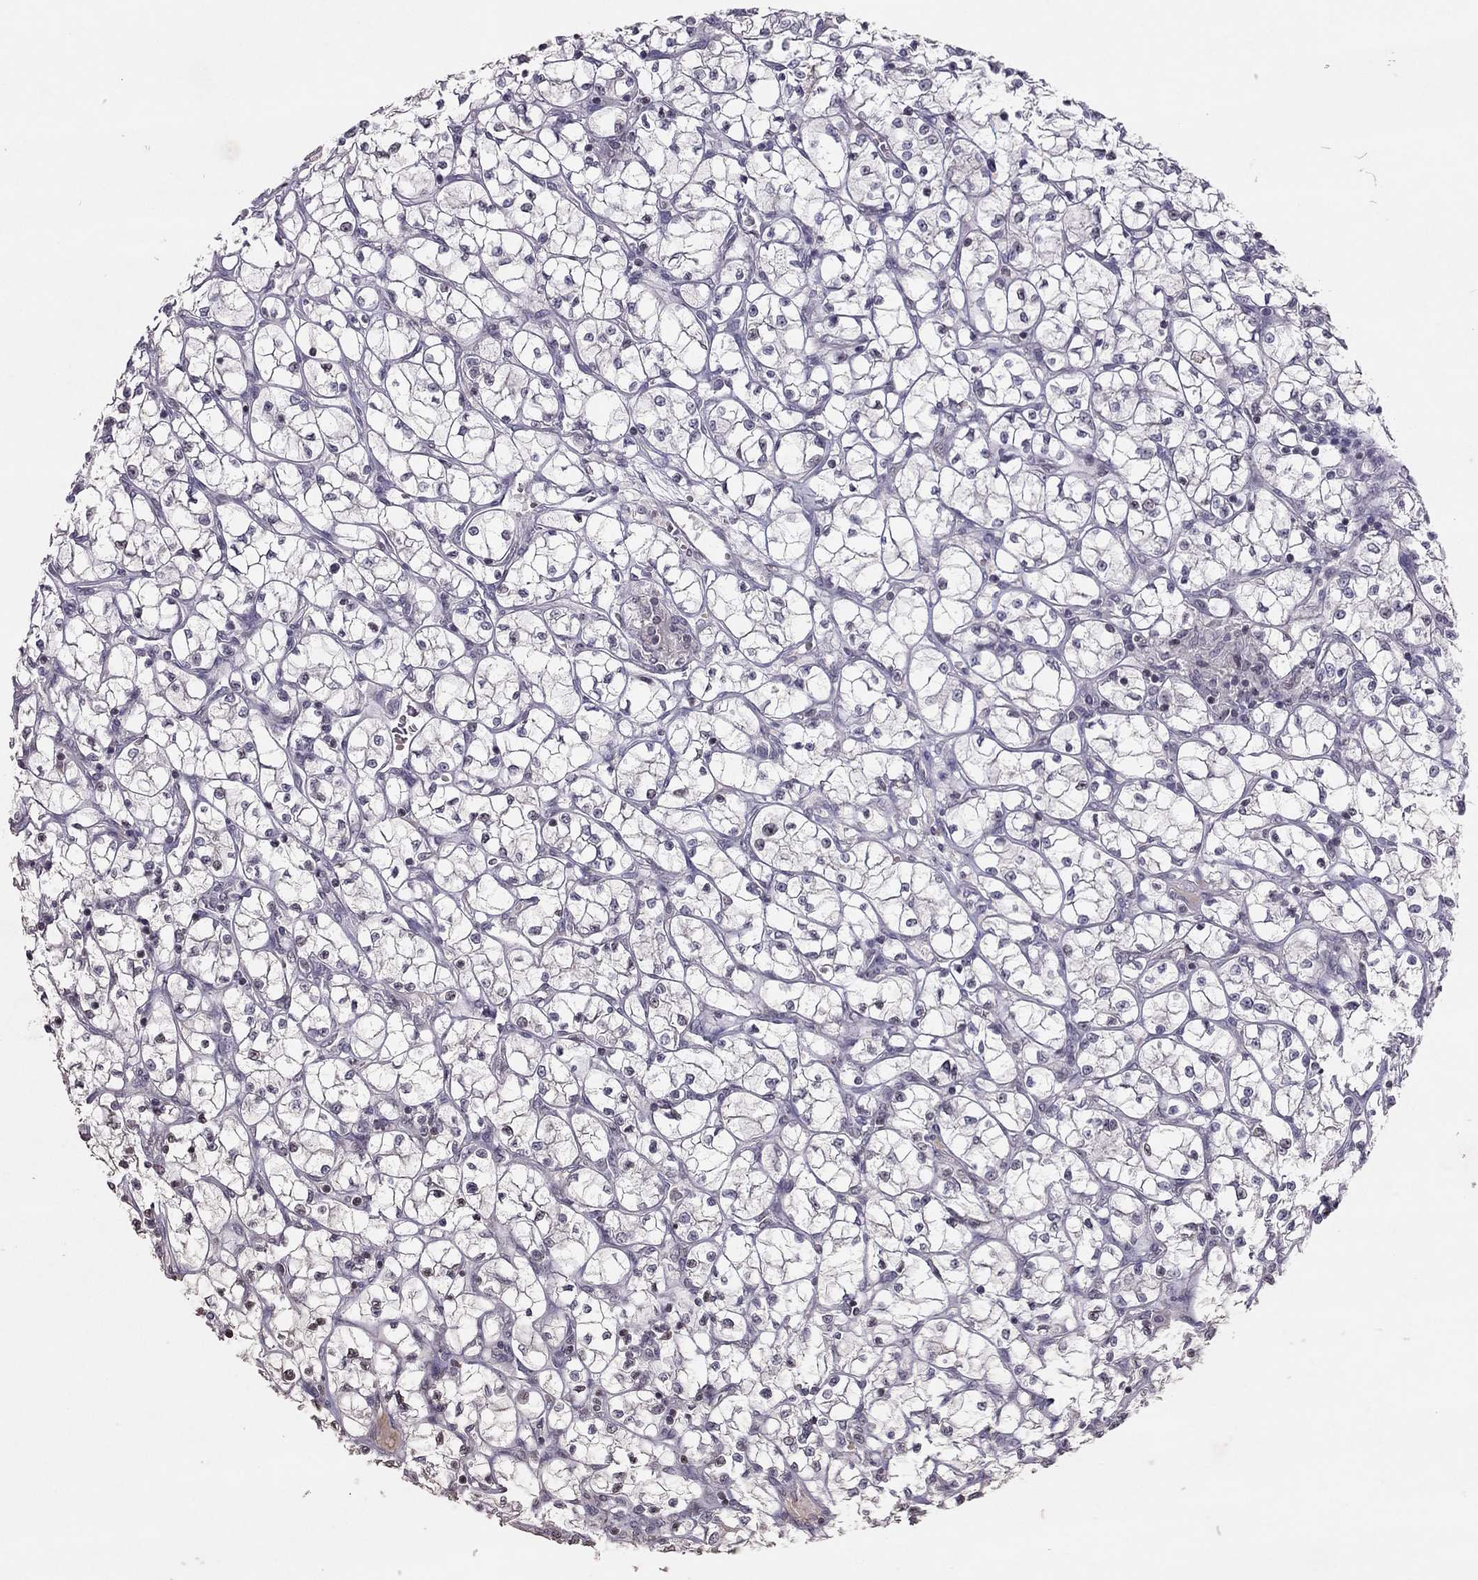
{"staining": {"intensity": "negative", "quantity": "none", "location": "none"}, "tissue": "renal cancer", "cell_type": "Tumor cells", "image_type": "cancer", "snomed": [{"axis": "morphology", "description": "Adenocarcinoma, NOS"}, {"axis": "topography", "description": "Kidney"}], "caption": "Human adenocarcinoma (renal) stained for a protein using IHC demonstrates no expression in tumor cells.", "gene": "TSHB", "patient": {"sex": "female", "age": 64}}